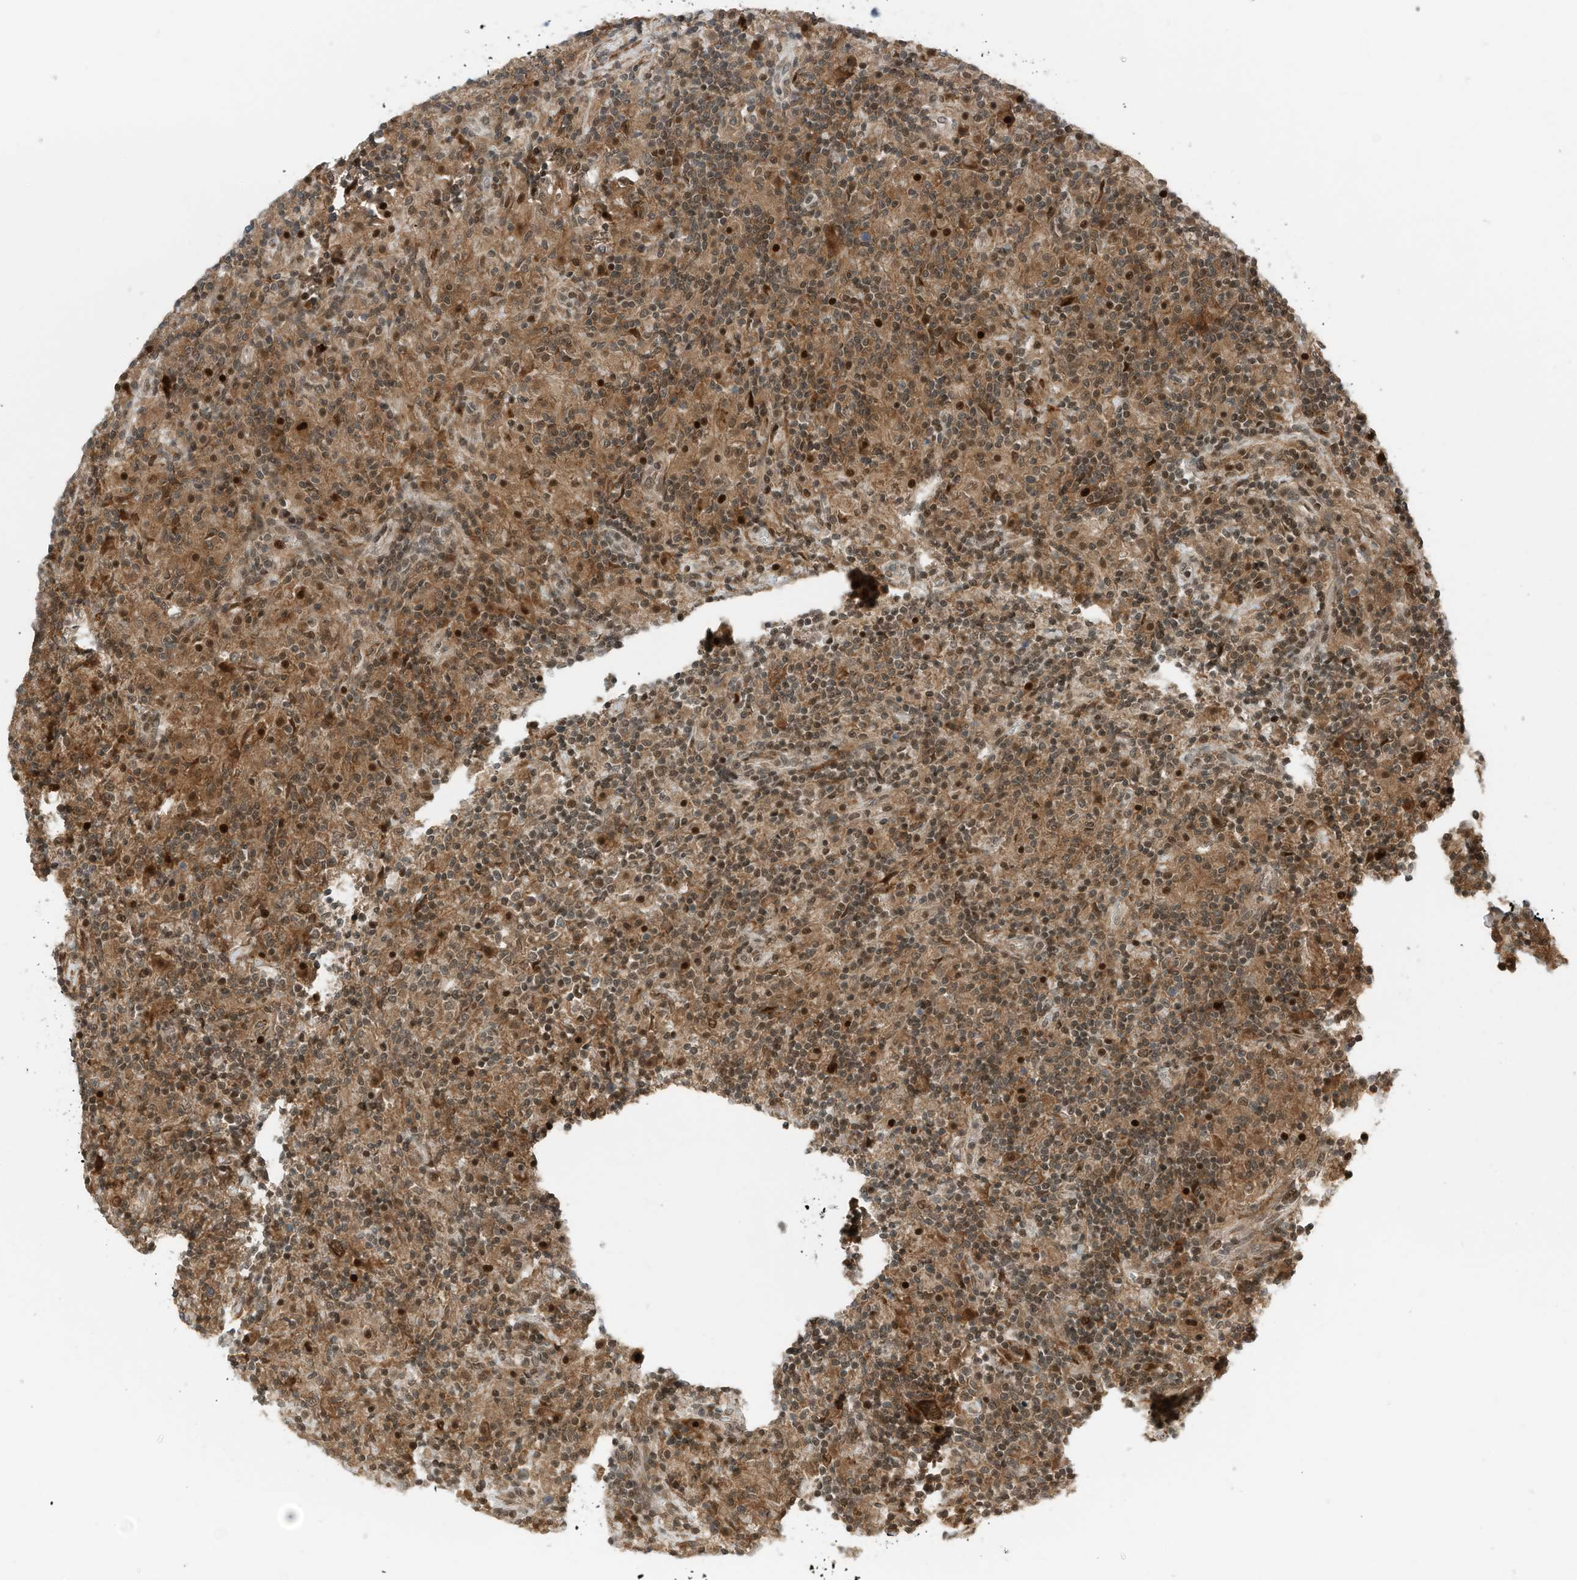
{"staining": {"intensity": "moderate", "quantity": ">75%", "location": "cytoplasmic/membranous"}, "tissue": "lymphoma", "cell_type": "Tumor cells", "image_type": "cancer", "snomed": [{"axis": "morphology", "description": "Hodgkin's disease, NOS"}, {"axis": "topography", "description": "Lymph node"}], "caption": "Human Hodgkin's disease stained for a protein (brown) reveals moderate cytoplasmic/membranous positive expression in approximately >75% of tumor cells.", "gene": "RMND1", "patient": {"sex": "male", "age": 70}}